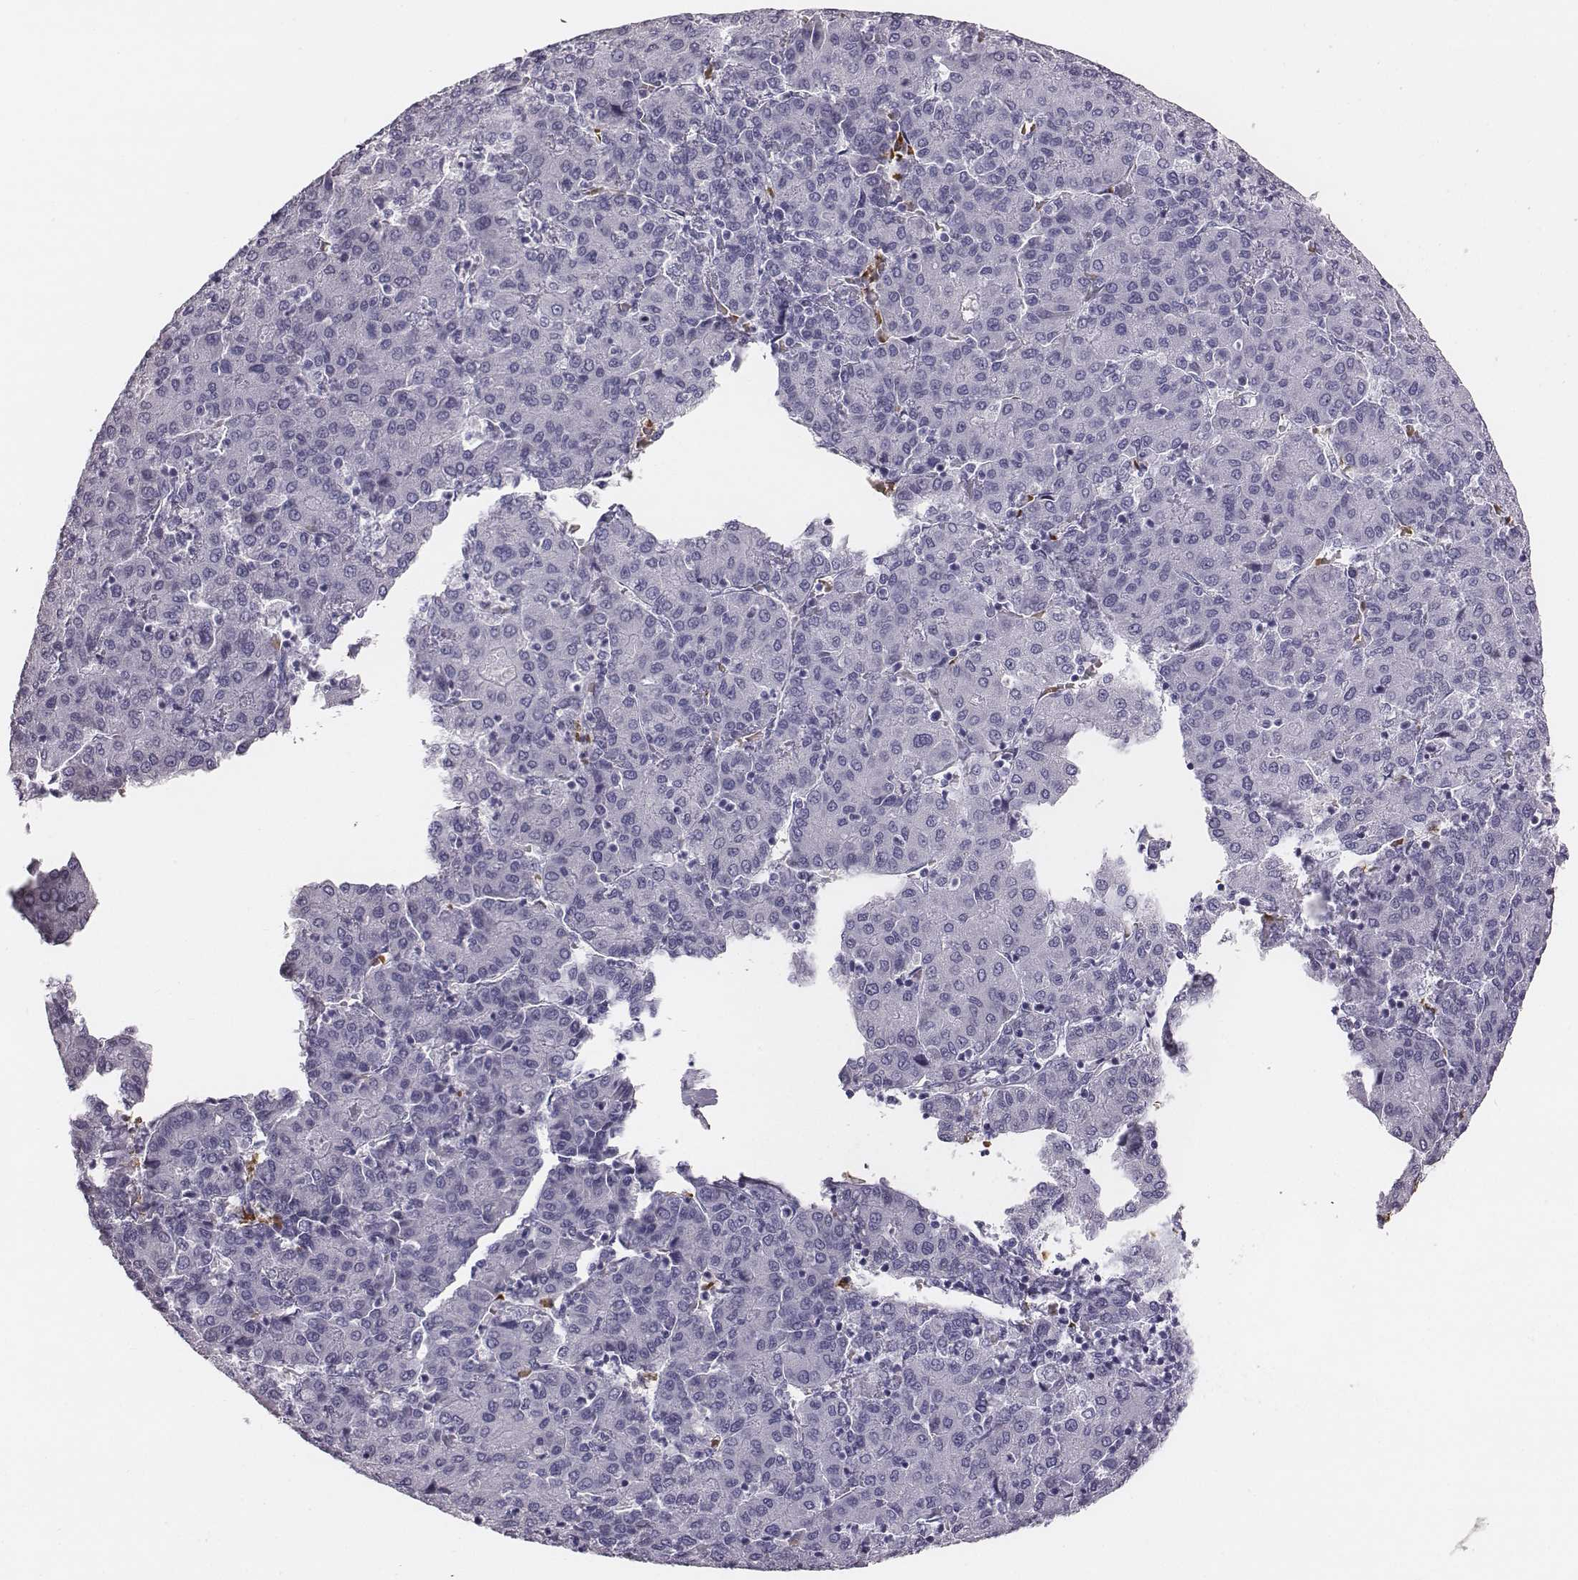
{"staining": {"intensity": "negative", "quantity": "none", "location": "none"}, "tissue": "liver cancer", "cell_type": "Tumor cells", "image_type": "cancer", "snomed": [{"axis": "morphology", "description": "Carcinoma, Hepatocellular, NOS"}, {"axis": "topography", "description": "Liver"}], "caption": "Liver hepatocellular carcinoma was stained to show a protein in brown. There is no significant expression in tumor cells.", "gene": "HBZ", "patient": {"sex": "male", "age": 65}}